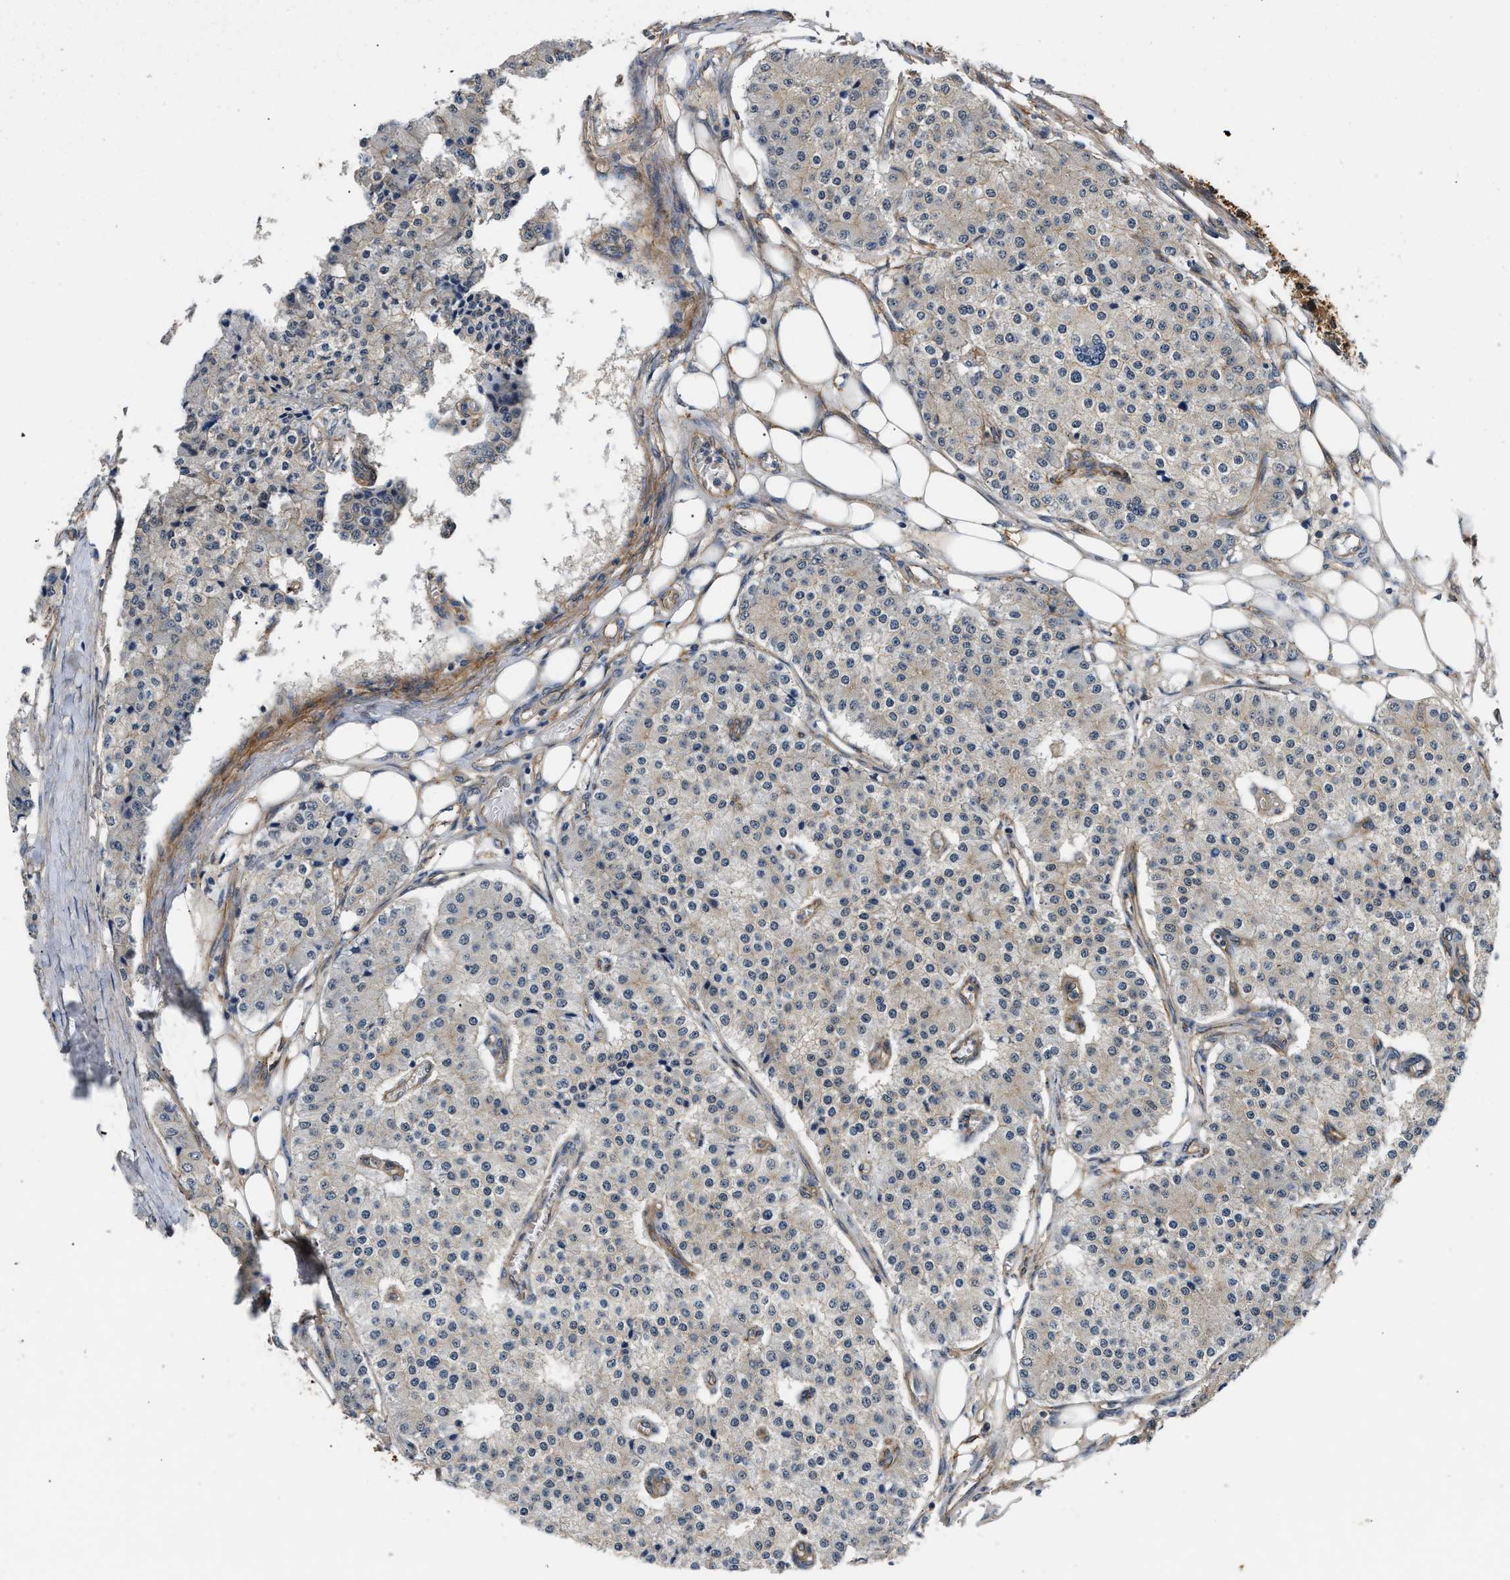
{"staining": {"intensity": "negative", "quantity": "none", "location": "none"}, "tissue": "carcinoid", "cell_type": "Tumor cells", "image_type": "cancer", "snomed": [{"axis": "morphology", "description": "Carcinoid, malignant, NOS"}, {"axis": "topography", "description": "Colon"}], "caption": "There is no significant positivity in tumor cells of carcinoid (malignant).", "gene": "COPS2", "patient": {"sex": "female", "age": 52}}